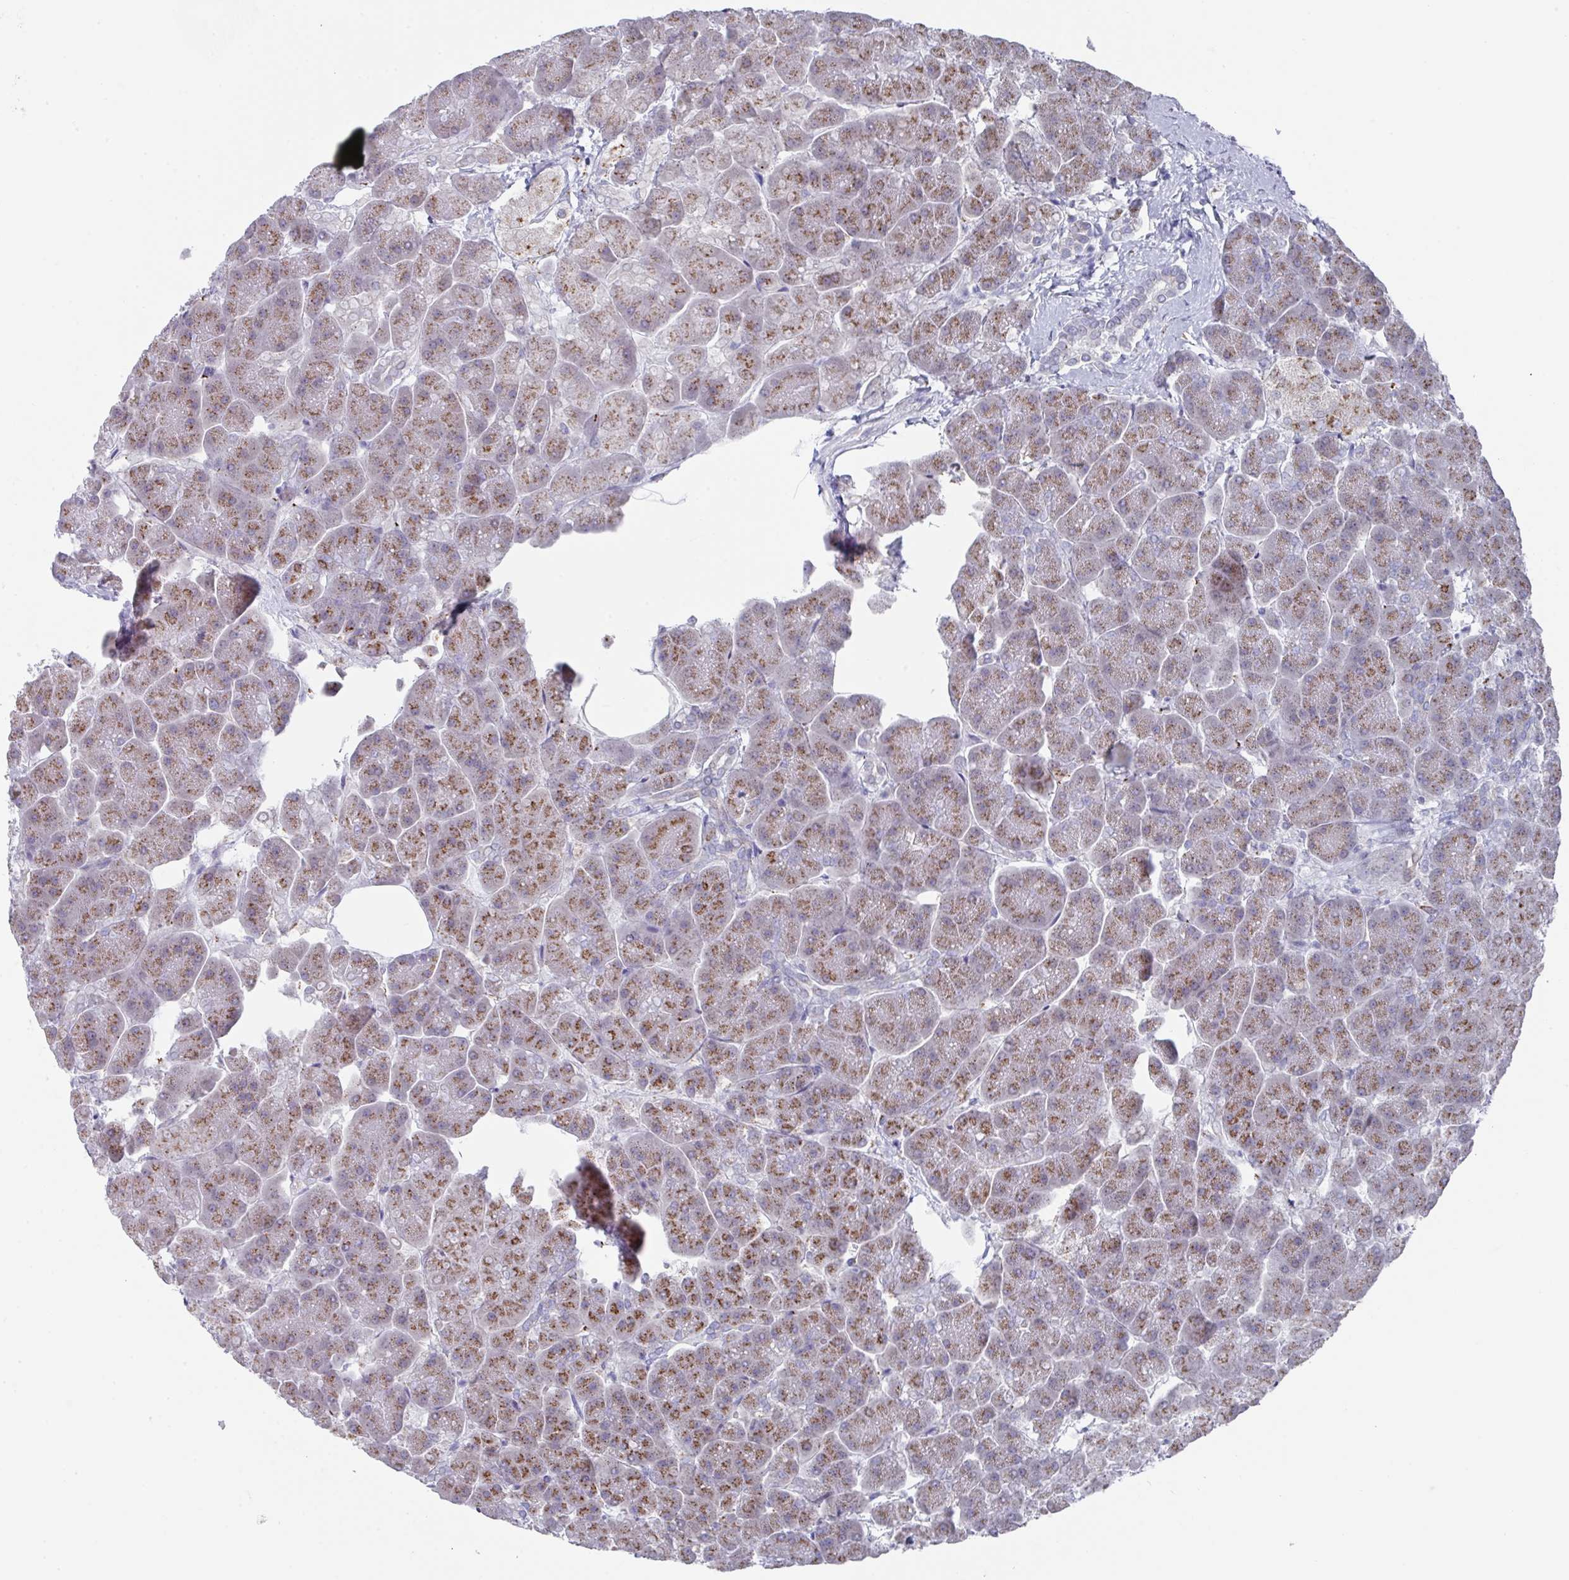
{"staining": {"intensity": "moderate", "quantity": ">75%", "location": "cytoplasmic/membranous"}, "tissue": "pancreas", "cell_type": "Exocrine glandular cells", "image_type": "normal", "snomed": [{"axis": "morphology", "description": "Normal tissue, NOS"}, {"axis": "topography", "description": "Pancreas"}, {"axis": "topography", "description": "Peripheral nerve tissue"}], "caption": "A brown stain highlights moderate cytoplasmic/membranous expression of a protein in exocrine glandular cells of benign human pancreas.", "gene": "VKORC1L1", "patient": {"sex": "male", "age": 54}}